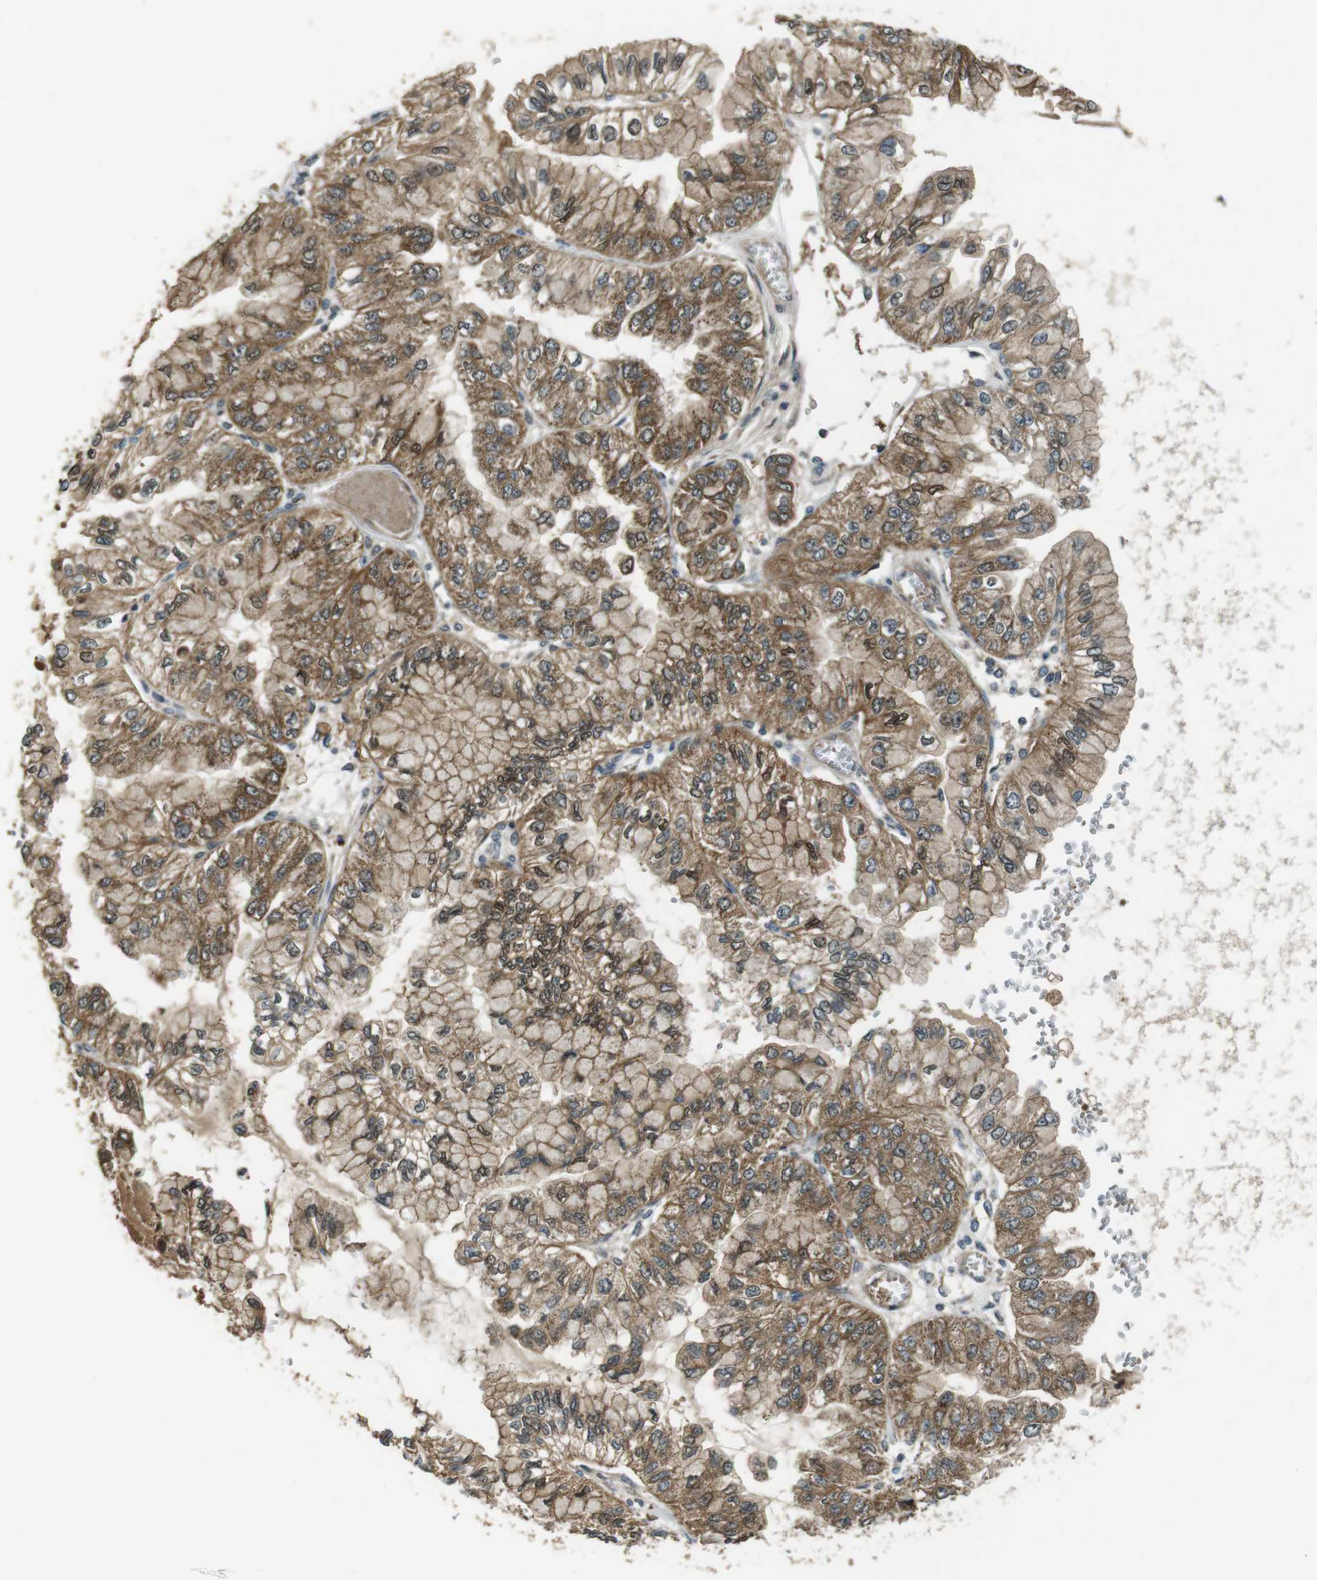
{"staining": {"intensity": "moderate", "quantity": ">75%", "location": "cytoplasmic/membranous"}, "tissue": "liver cancer", "cell_type": "Tumor cells", "image_type": "cancer", "snomed": [{"axis": "morphology", "description": "Cholangiocarcinoma"}, {"axis": "topography", "description": "Liver"}], "caption": "Protein positivity by IHC shows moderate cytoplasmic/membranous expression in approximately >75% of tumor cells in cholangiocarcinoma (liver).", "gene": "IFFO2", "patient": {"sex": "female", "age": 79}}